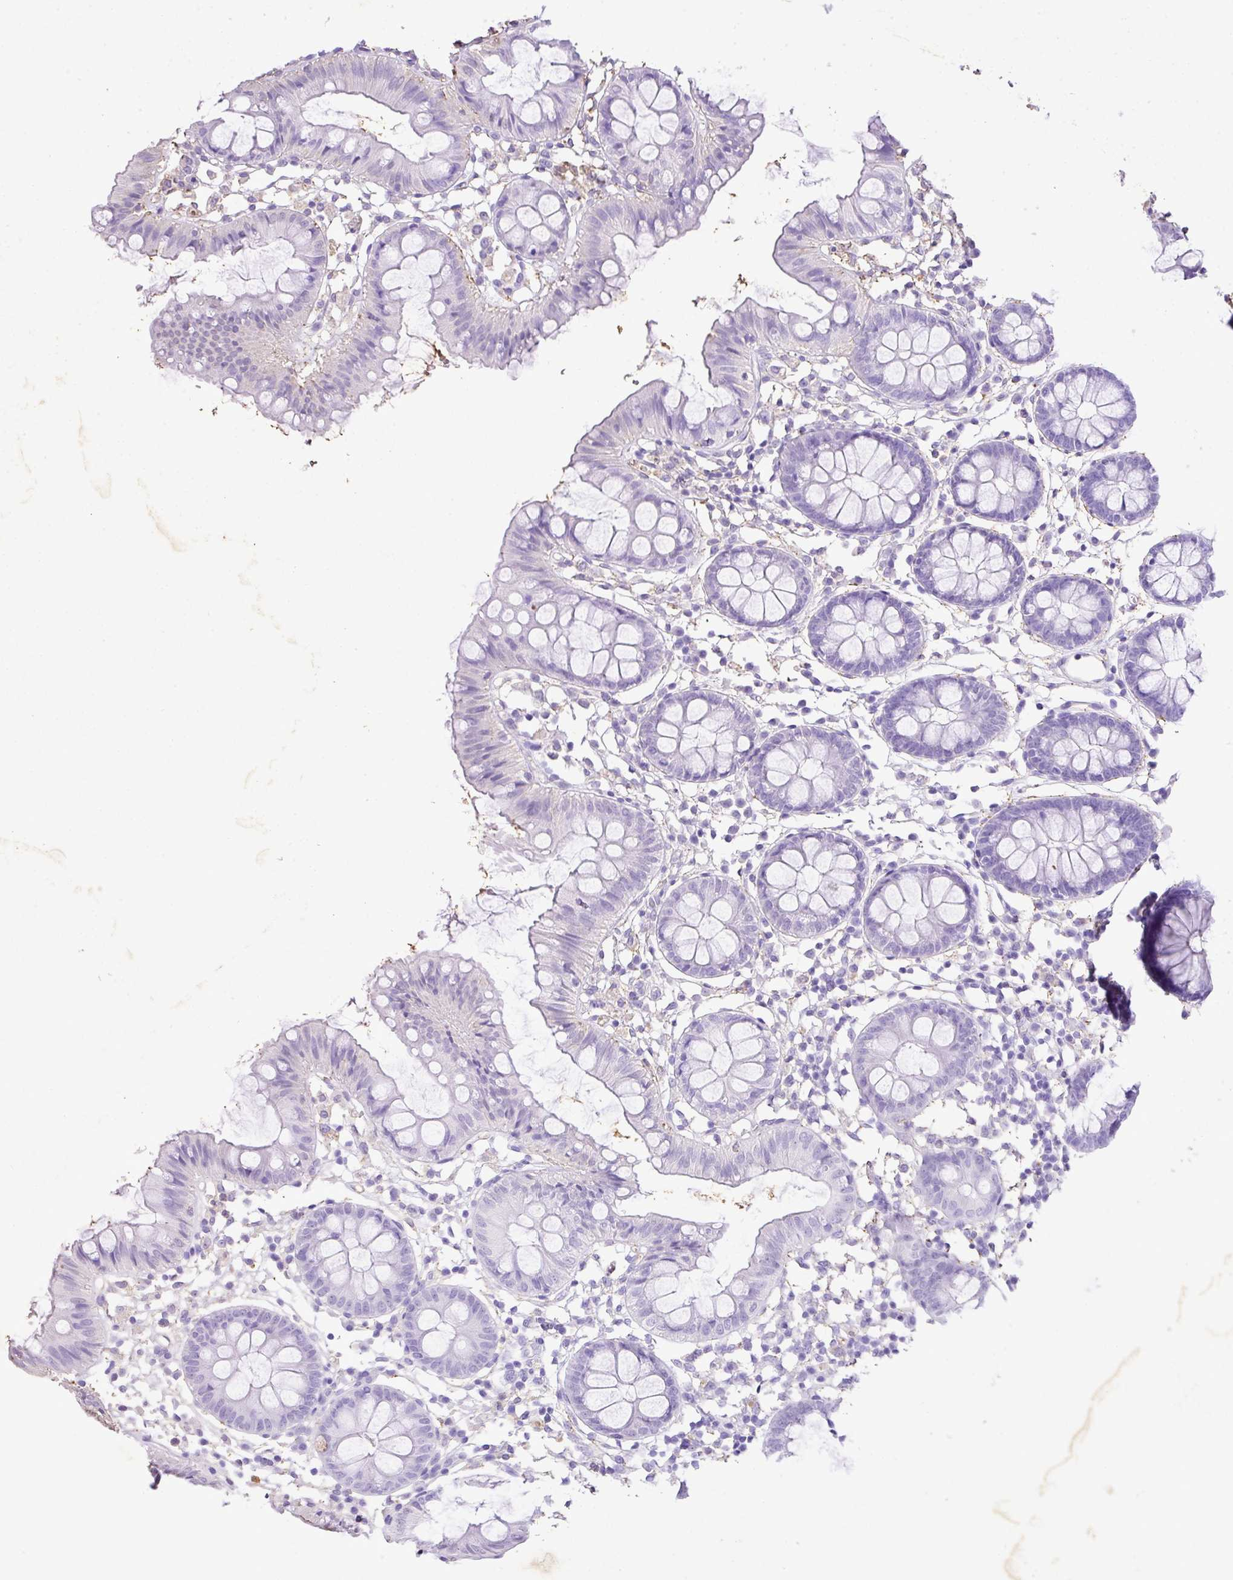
{"staining": {"intensity": "negative", "quantity": "none", "location": "none"}, "tissue": "colon", "cell_type": "Endothelial cells", "image_type": "normal", "snomed": [{"axis": "morphology", "description": "Normal tissue, NOS"}, {"axis": "topography", "description": "Colon"}], "caption": "Histopathology image shows no protein expression in endothelial cells of normal colon.", "gene": "KCNJ11", "patient": {"sex": "female", "age": 84}}